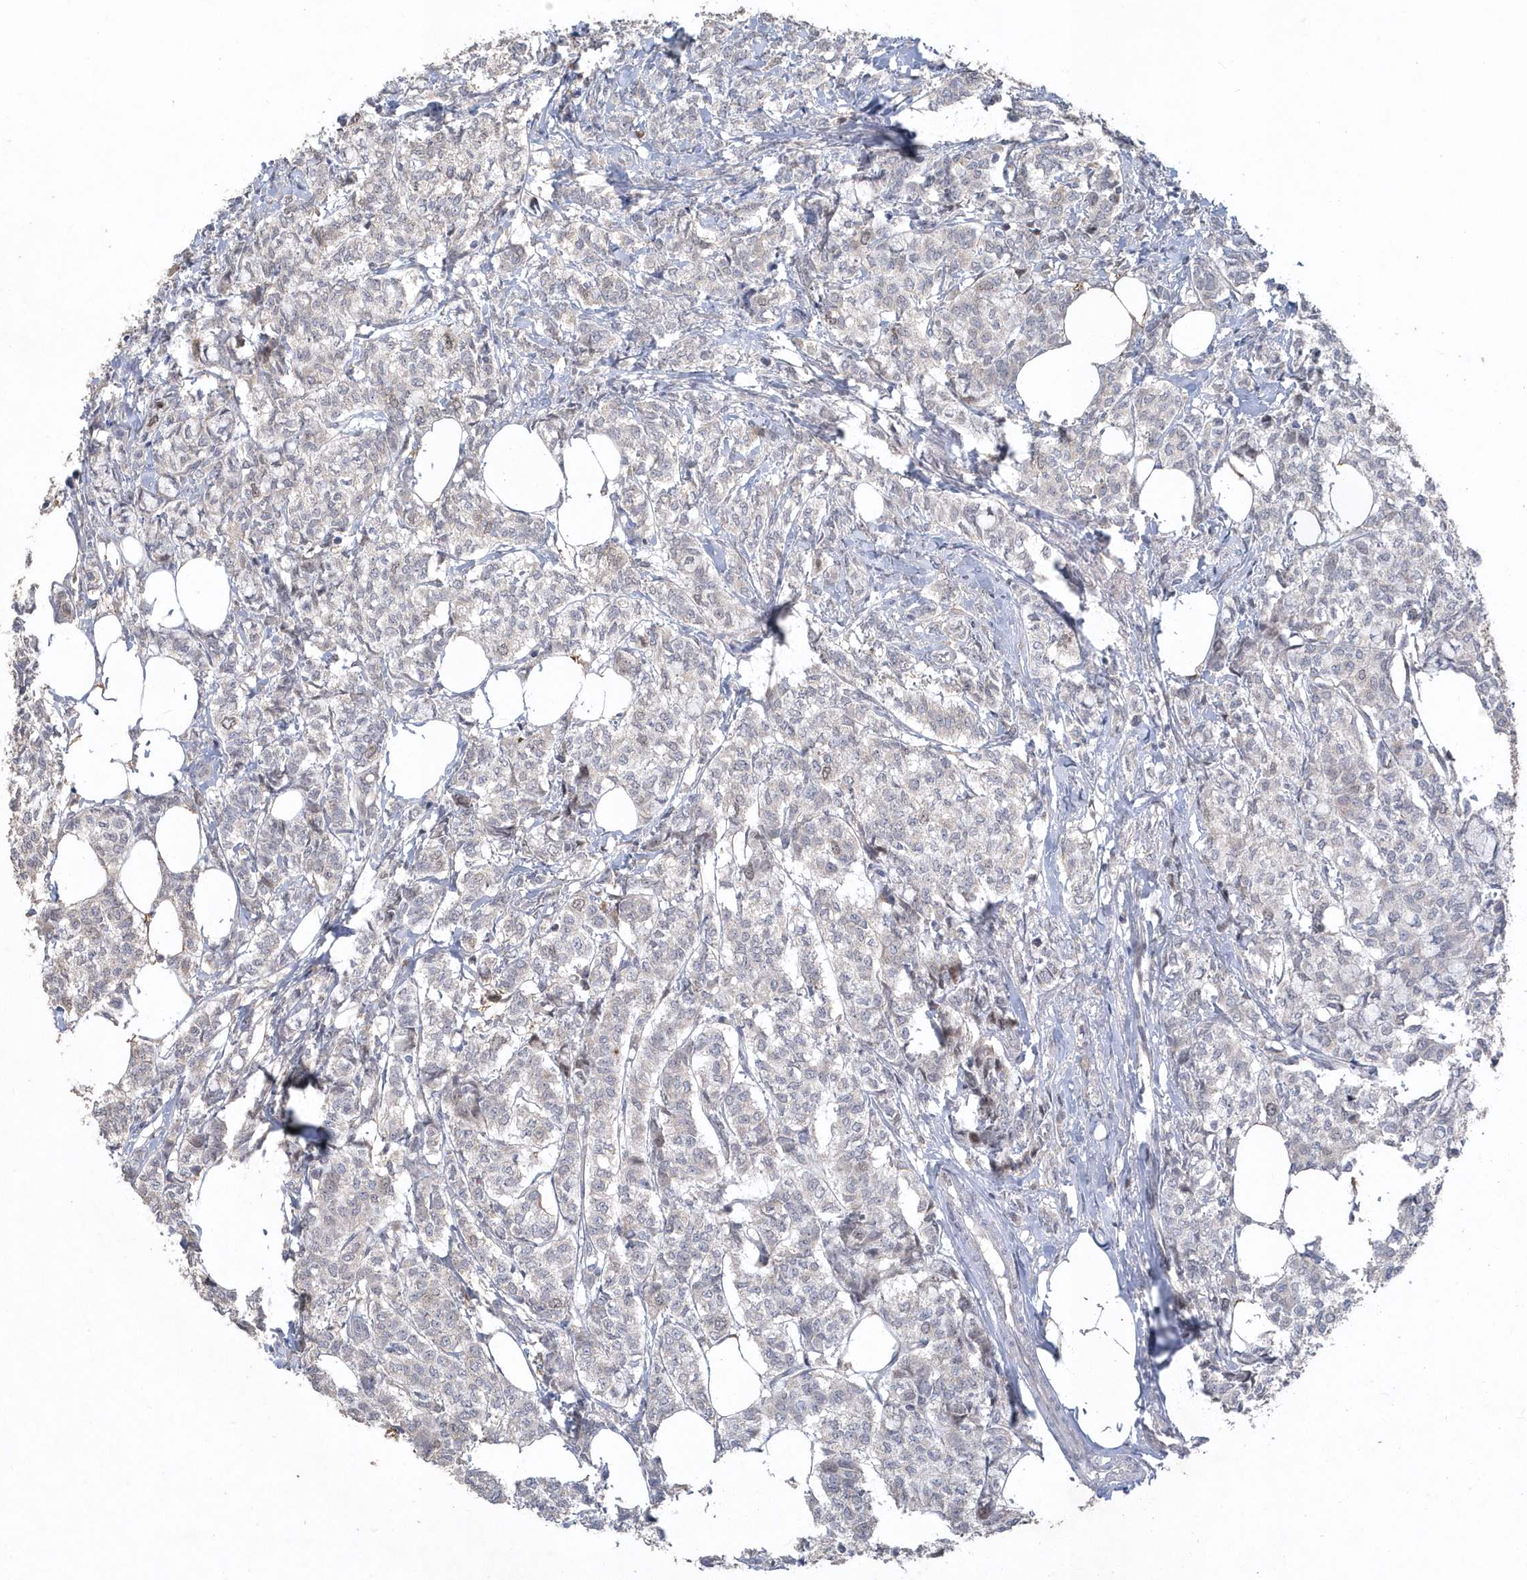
{"staining": {"intensity": "negative", "quantity": "none", "location": "none"}, "tissue": "breast cancer", "cell_type": "Tumor cells", "image_type": "cancer", "snomed": [{"axis": "morphology", "description": "Lobular carcinoma"}, {"axis": "topography", "description": "Breast"}], "caption": "A micrograph of lobular carcinoma (breast) stained for a protein reveals no brown staining in tumor cells.", "gene": "TRAIP", "patient": {"sex": "female", "age": 60}}